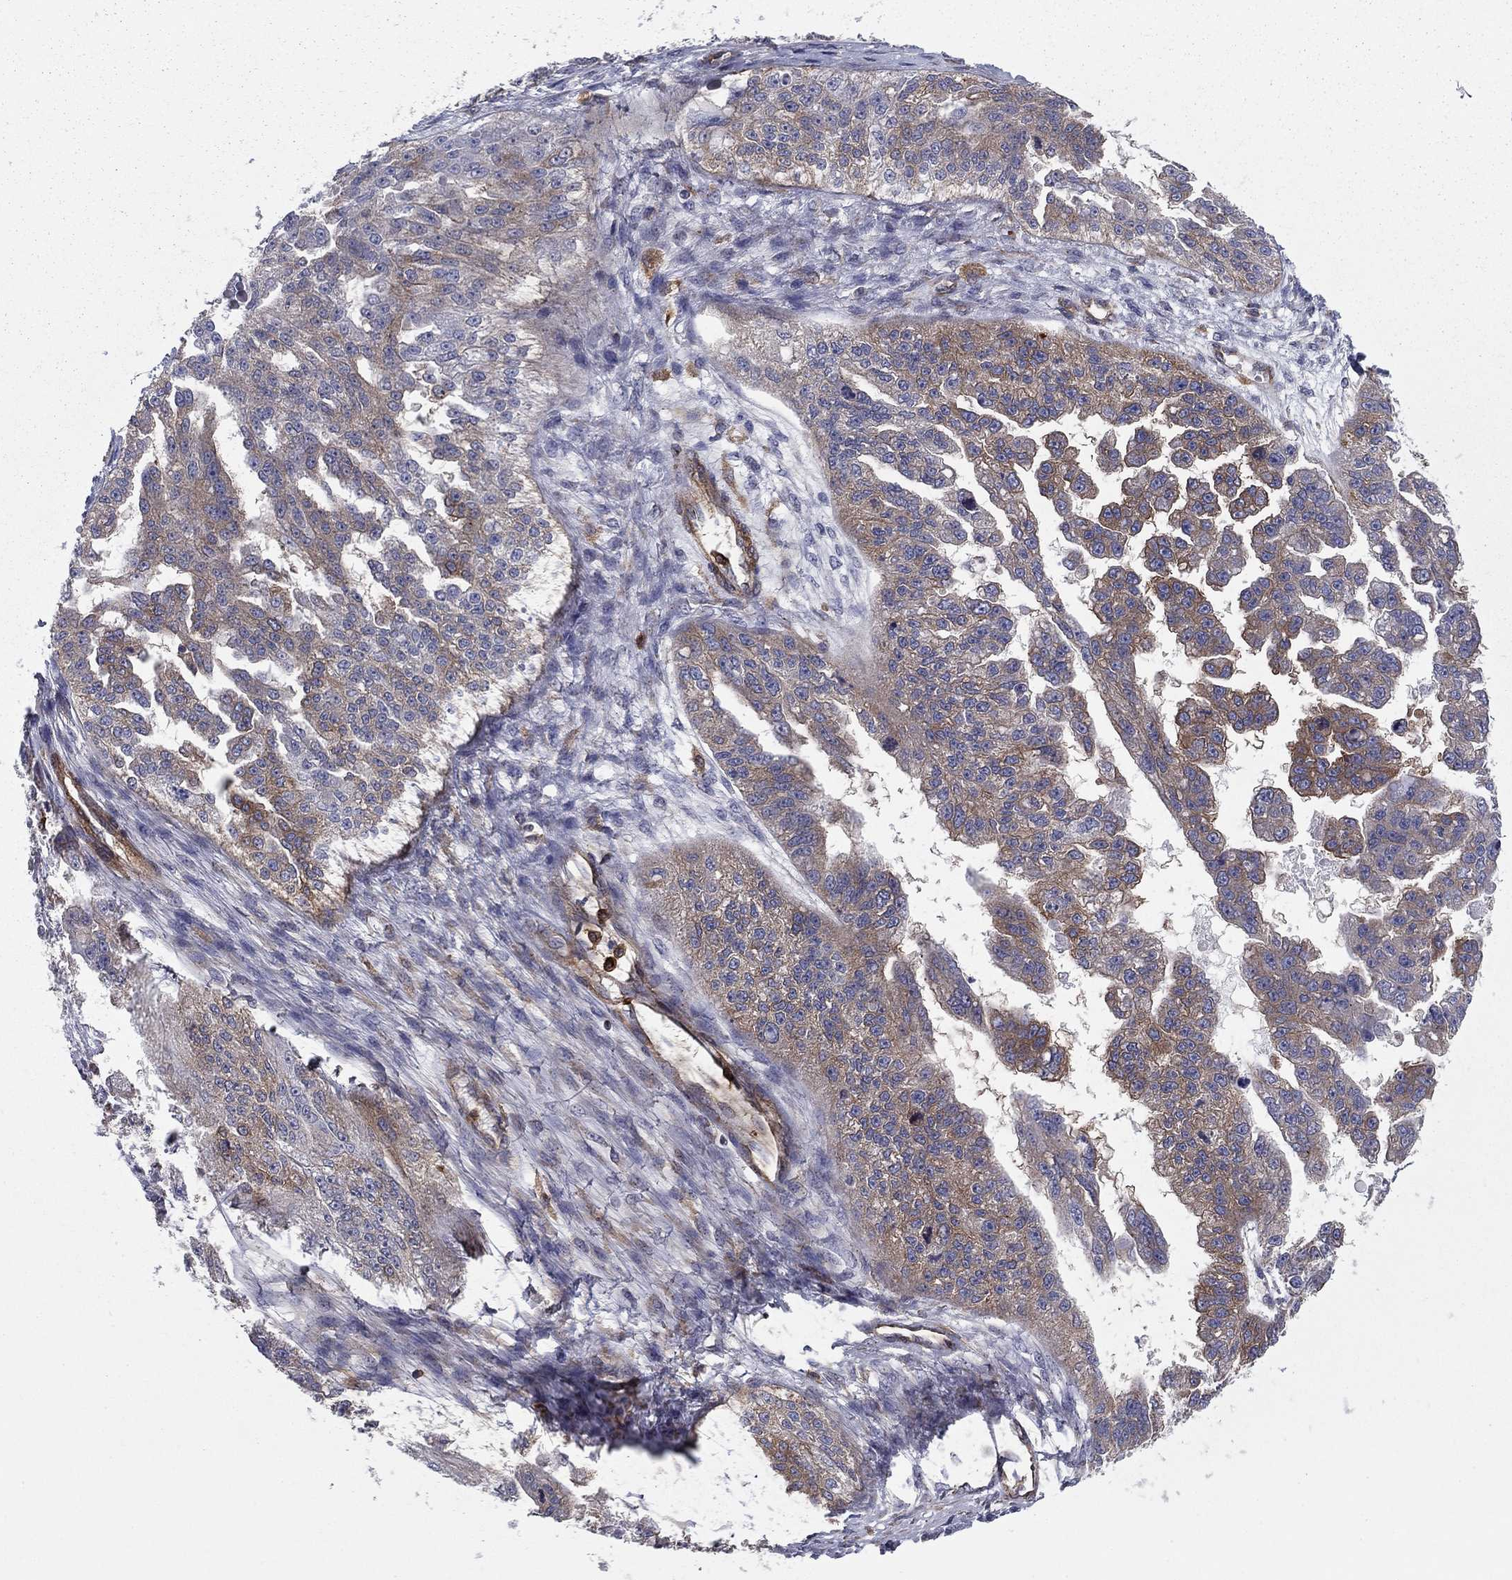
{"staining": {"intensity": "weak", "quantity": "25%-75%", "location": "cytoplasmic/membranous"}, "tissue": "ovarian cancer", "cell_type": "Tumor cells", "image_type": "cancer", "snomed": [{"axis": "morphology", "description": "Cystadenocarcinoma, serous, NOS"}, {"axis": "topography", "description": "Ovary"}], "caption": "Protein analysis of ovarian serous cystadenocarcinoma tissue reveals weak cytoplasmic/membranous expression in about 25%-75% of tumor cells.", "gene": "EHBP1L1", "patient": {"sex": "female", "age": 58}}